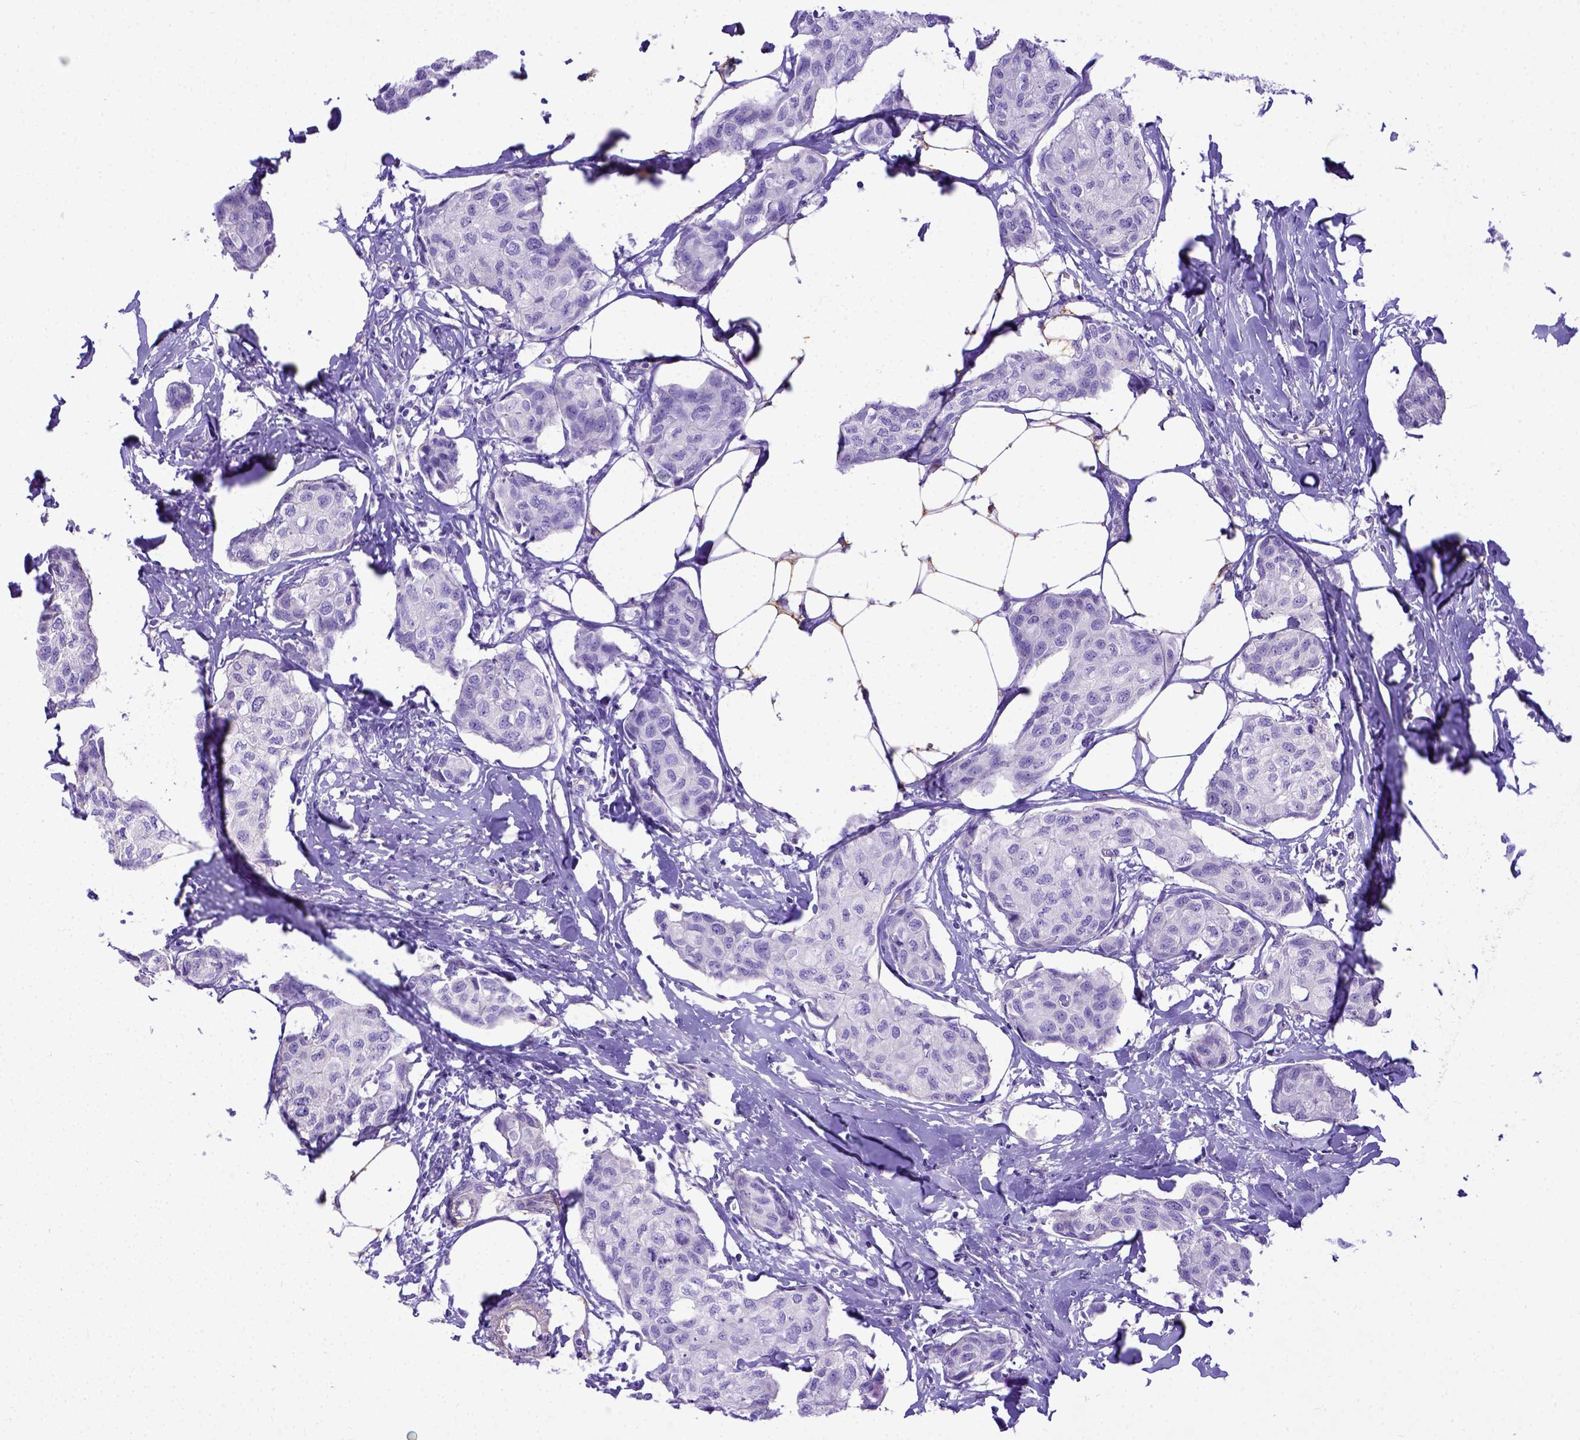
{"staining": {"intensity": "negative", "quantity": "none", "location": "none"}, "tissue": "breast cancer", "cell_type": "Tumor cells", "image_type": "cancer", "snomed": [{"axis": "morphology", "description": "Duct carcinoma"}, {"axis": "topography", "description": "Breast"}], "caption": "The micrograph displays no significant expression in tumor cells of breast cancer (invasive ductal carcinoma). (Immunohistochemistry (ihc), brightfield microscopy, high magnification).", "gene": "LRRC18", "patient": {"sex": "female", "age": 80}}